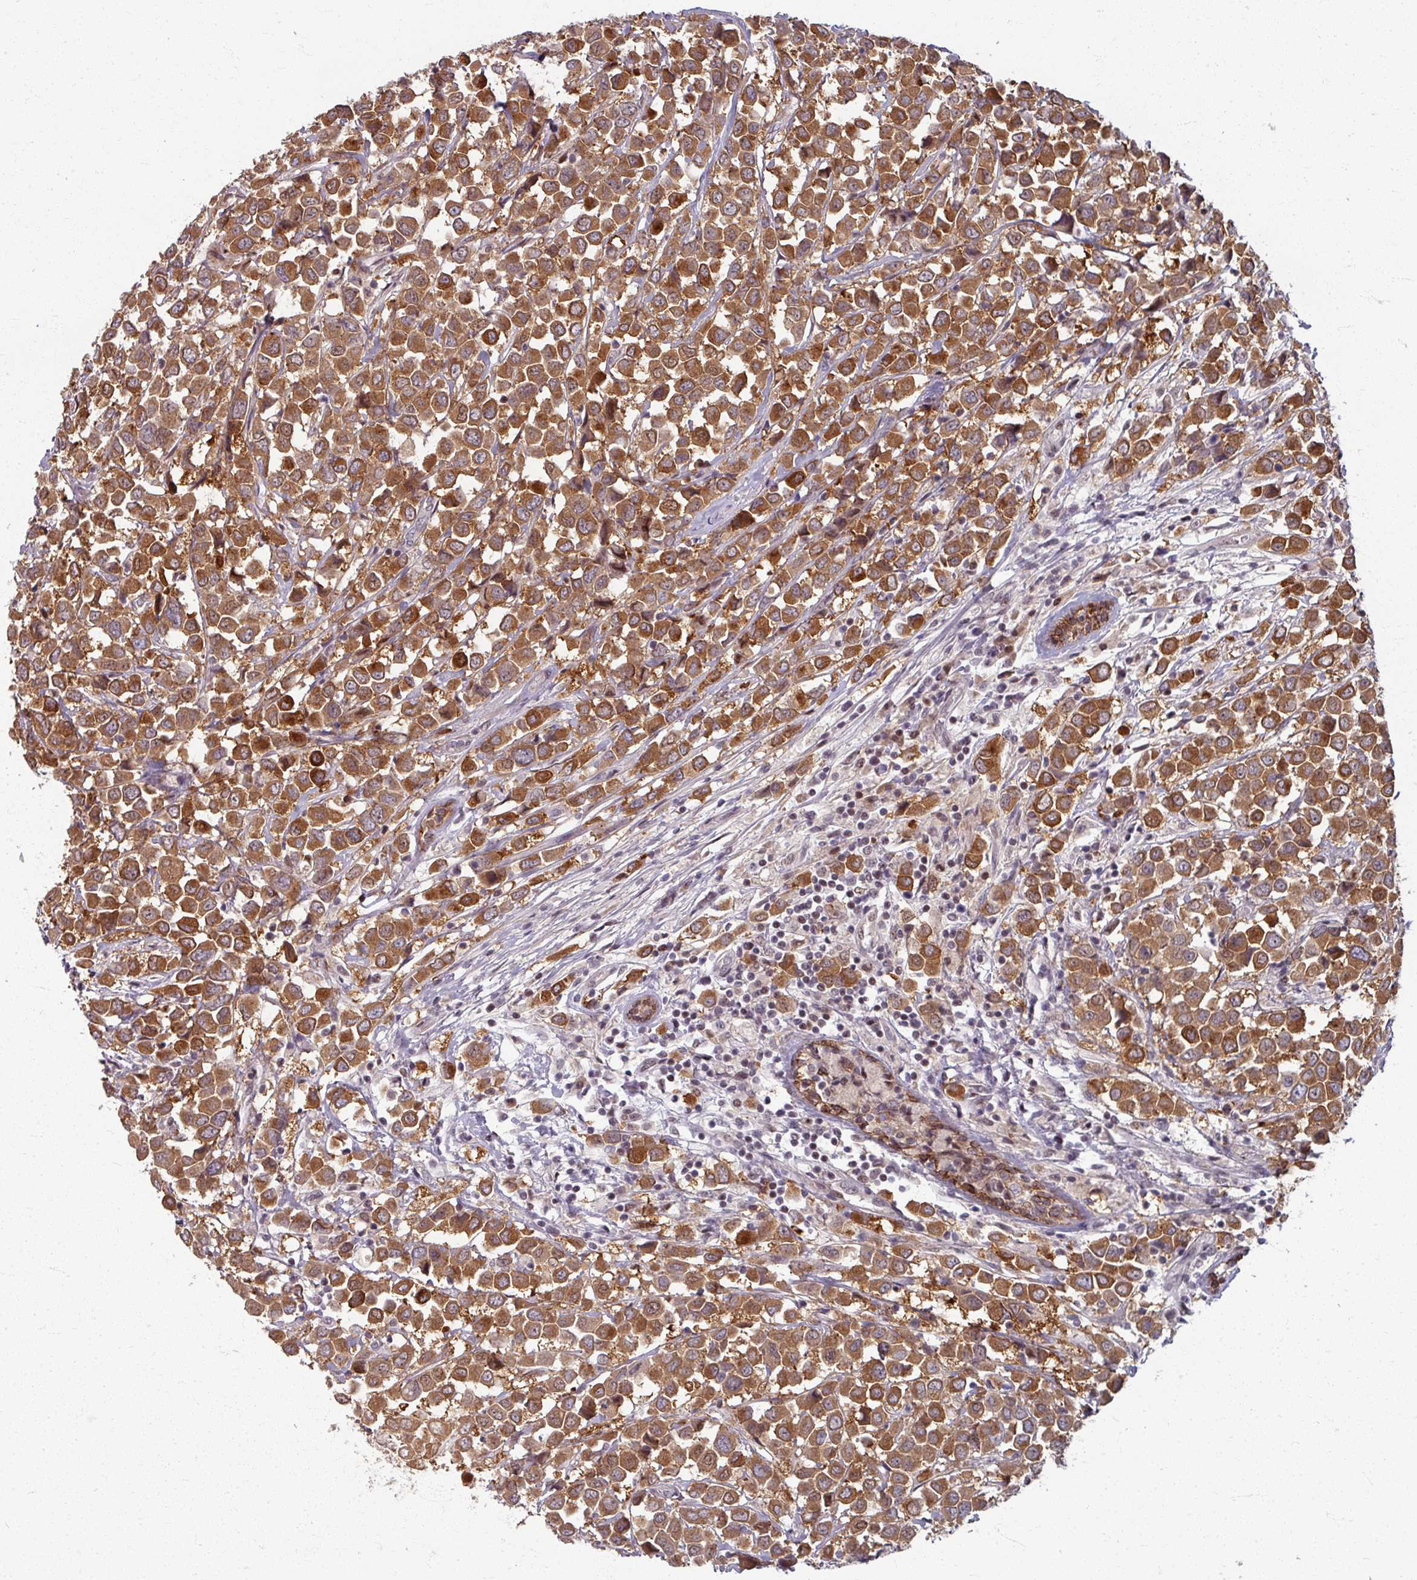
{"staining": {"intensity": "strong", "quantity": ">75%", "location": "cytoplasmic/membranous"}, "tissue": "breast cancer", "cell_type": "Tumor cells", "image_type": "cancer", "snomed": [{"axis": "morphology", "description": "Duct carcinoma"}, {"axis": "topography", "description": "Breast"}], "caption": "Breast cancer stained for a protein reveals strong cytoplasmic/membranous positivity in tumor cells.", "gene": "KLC3", "patient": {"sex": "female", "age": 61}}